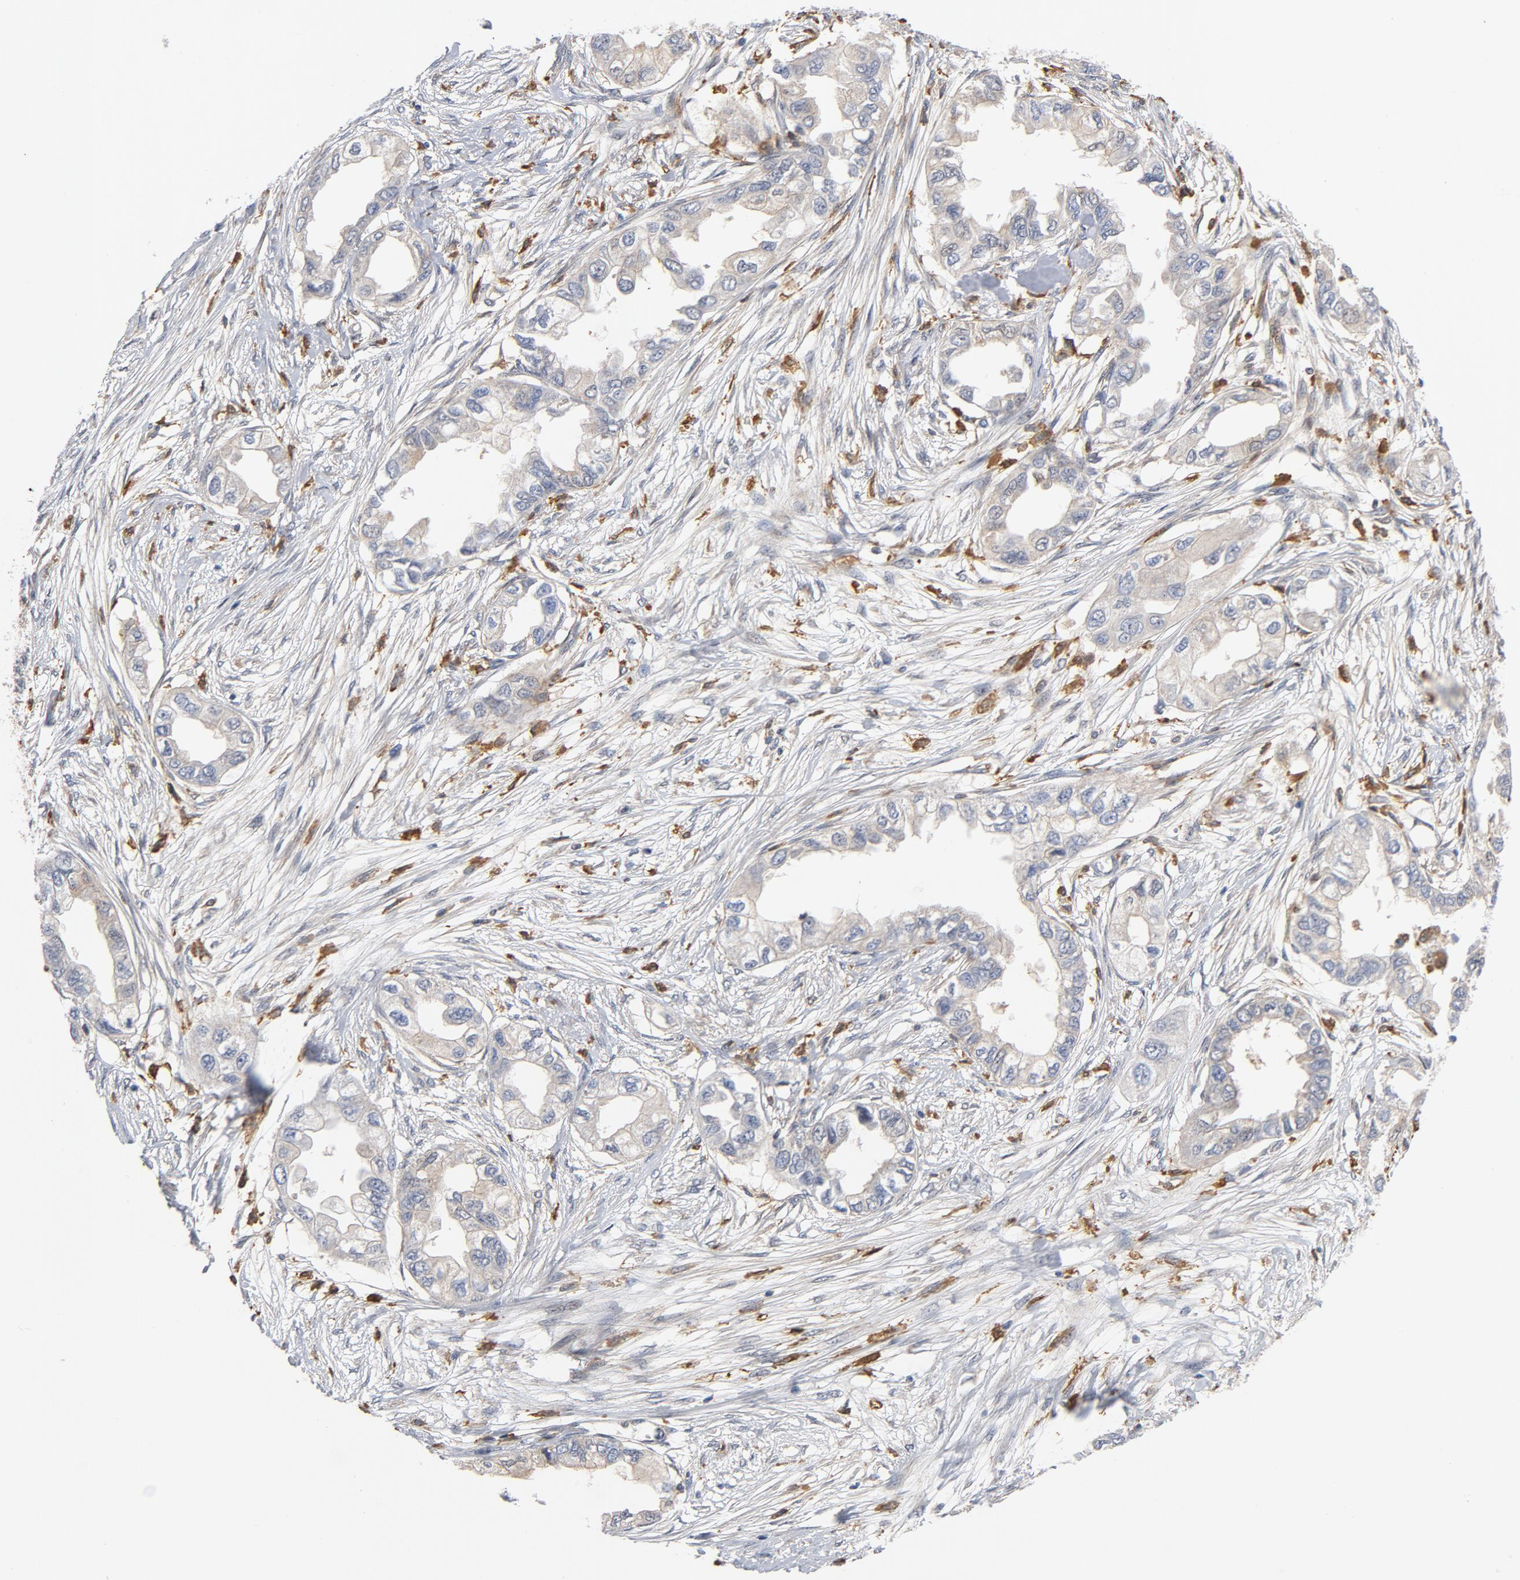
{"staining": {"intensity": "weak", "quantity": ">75%", "location": "cytoplasmic/membranous"}, "tissue": "endometrial cancer", "cell_type": "Tumor cells", "image_type": "cancer", "snomed": [{"axis": "morphology", "description": "Adenocarcinoma, NOS"}, {"axis": "topography", "description": "Endometrium"}], "caption": "This micrograph exhibits endometrial cancer (adenocarcinoma) stained with immunohistochemistry to label a protein in brown. The cytoplasmic/membranous of tumor cells show weak positivity for the protein. Nuclei are counter-stained blue.", "gene": "RAPGEF4", "patient": {"sex": "female", "age": 67}}